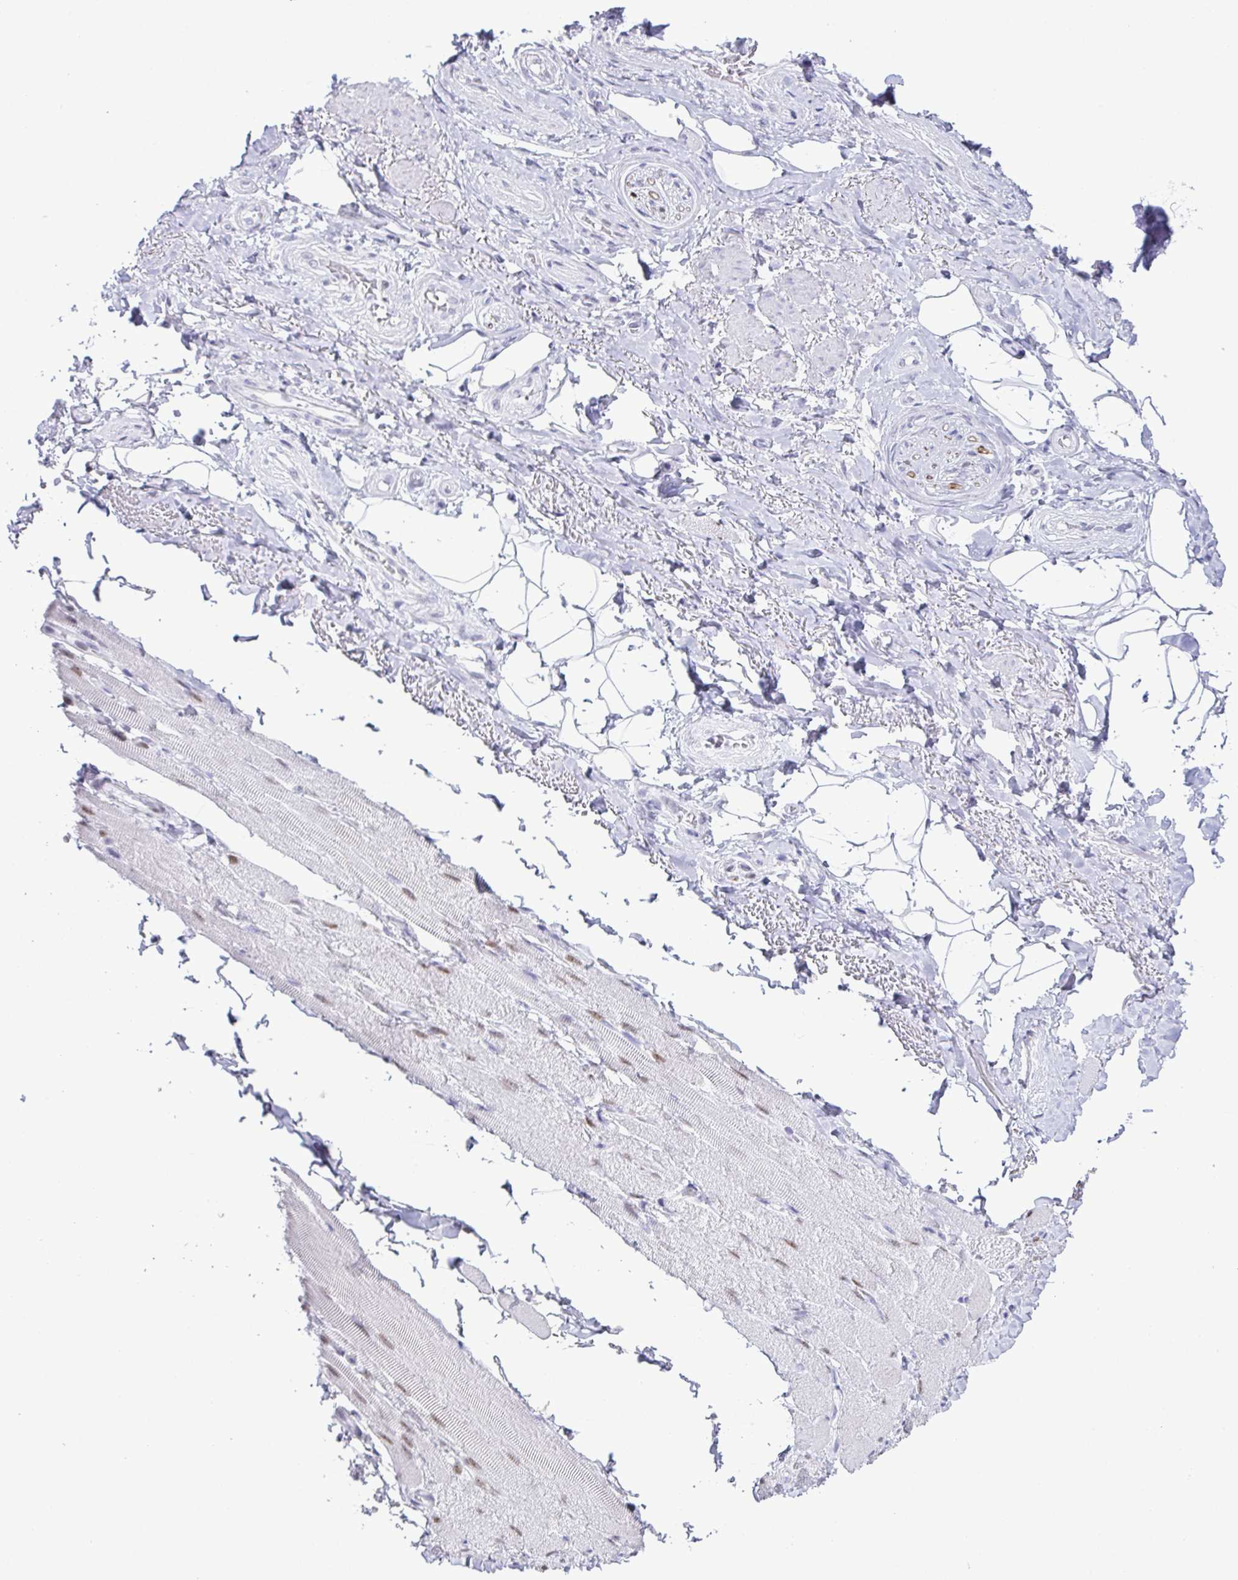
{"staining": {"intensity": "negative", "quantity": "none", "location": "none"}, "tissue": "adipose tissue", "cell_type": "Adipocytes", "image_type": "normal", "snomed": [{"axis": "morphology", "description": "Normal tissue, NOS"}, {"axis": "topography", "description": "Anal"}, {"axis": "topography", "description": "Peripheral nerve tissue"}], "caption": "A micrograph of human adipose tissue is negative for staining in adipocytes. The staining is performed using DAB (3,3'-diaminobenzidine) brown chromogen with nuclei counter-stained in using hematoxylin.", "gene": "SUGP2", "patient": {"sex": "male", "age": 53}}